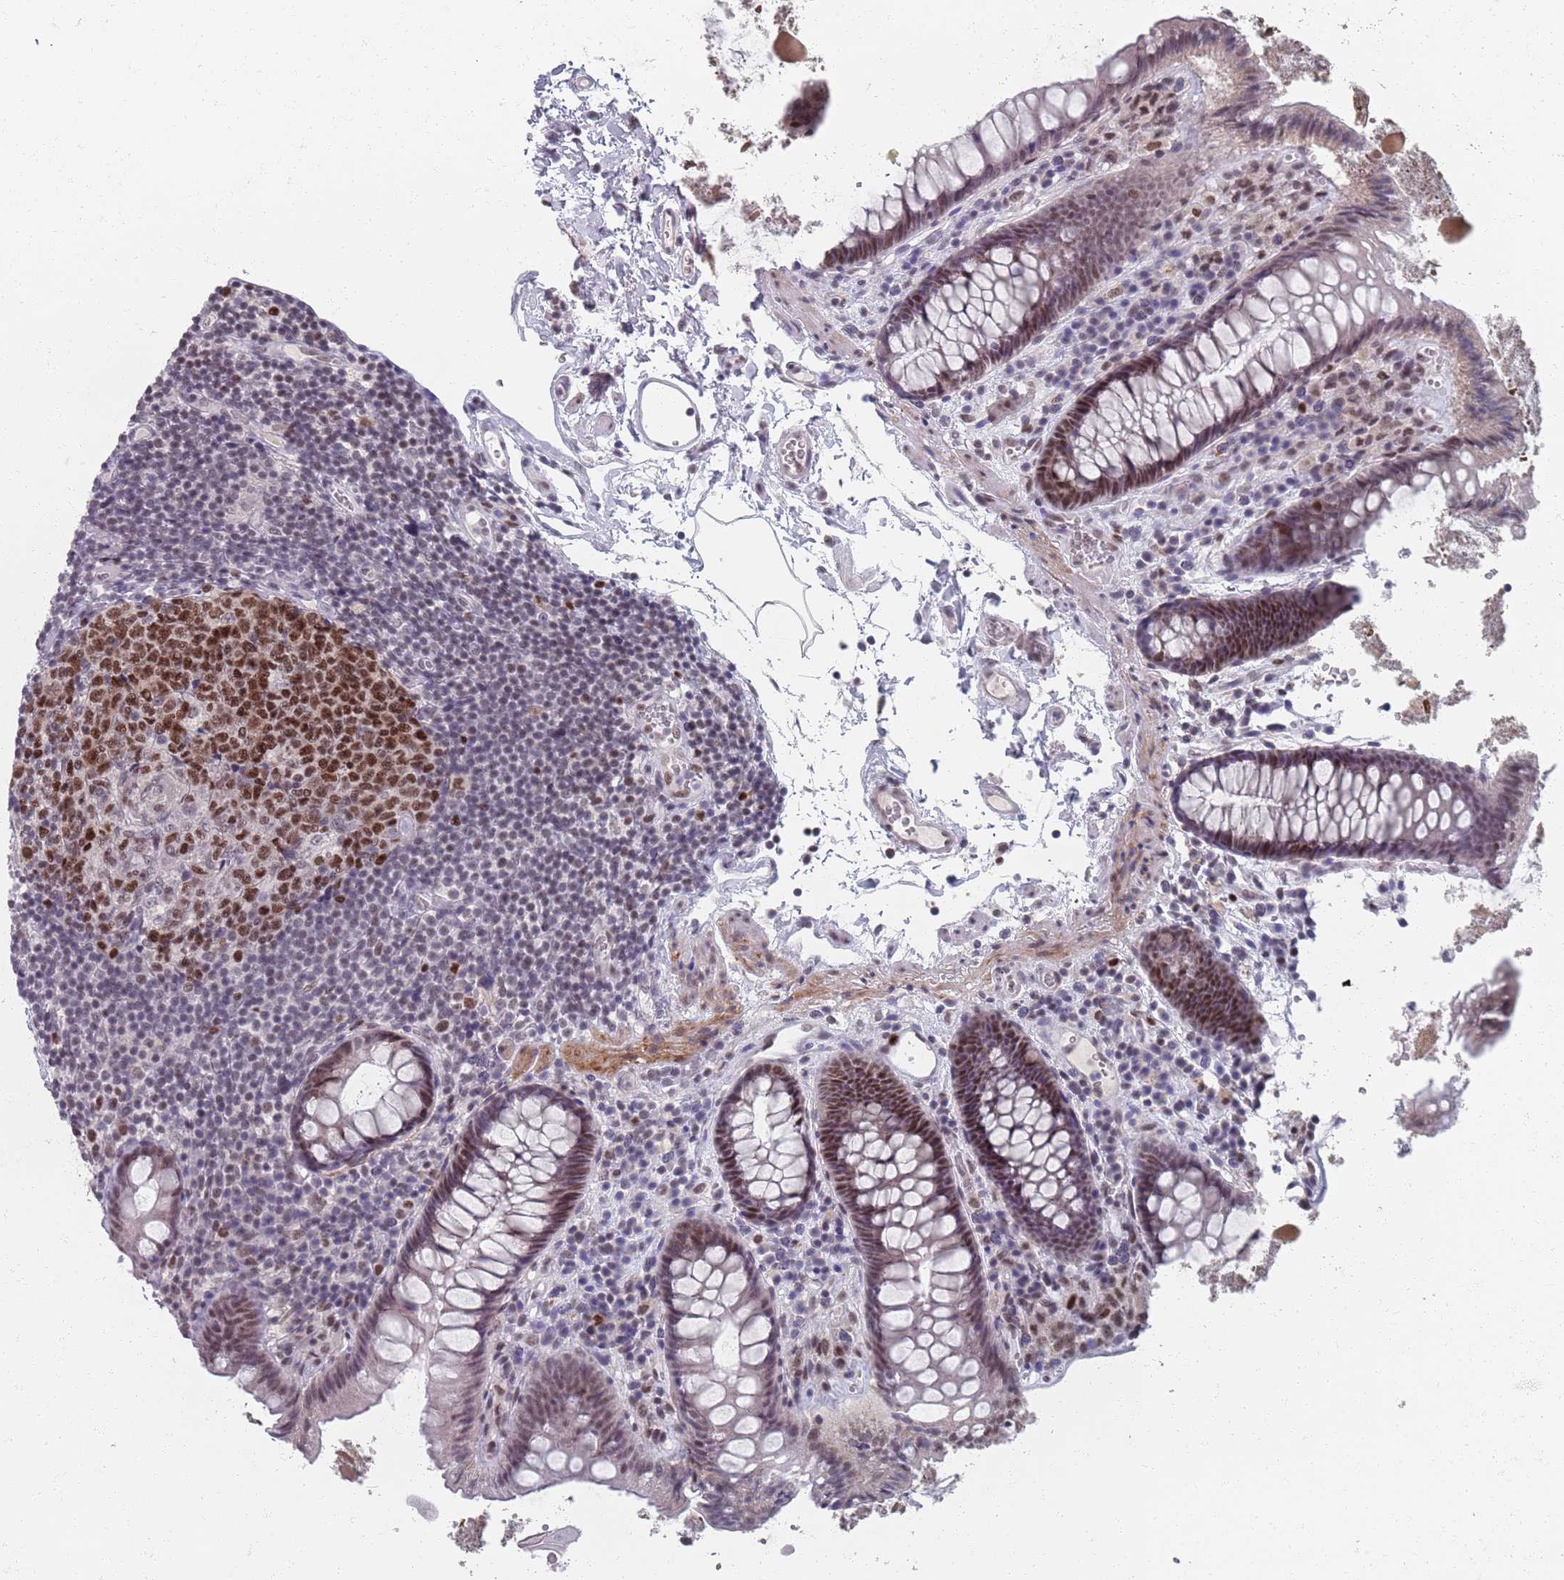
{"staining": {"intensity": "weak", "quantity": "25%-75%", "location": "nuclear"}, "tissue": "colon", "cell_type": "Endothelial cells", "image_type": "normal", "snomed": [{"axis": "morphology", "description": "Normal tissue, NOS"}, {"axis": "topography", "description": "Colon"}], "caption": "High-magnification brightfield microscopy of normal colon stained with DAB (3,3'-diaminobenzidine) (brown) and counterstained with hematoxylin (blue). endothelial cells exhibit weak nuclear expression is present in approximately25%-75% of cells. The protein is shown in brown color, while the nuclei are stained blue.", "gene": "SAMD1", "patient": {"sex": "male", "age": 84}}